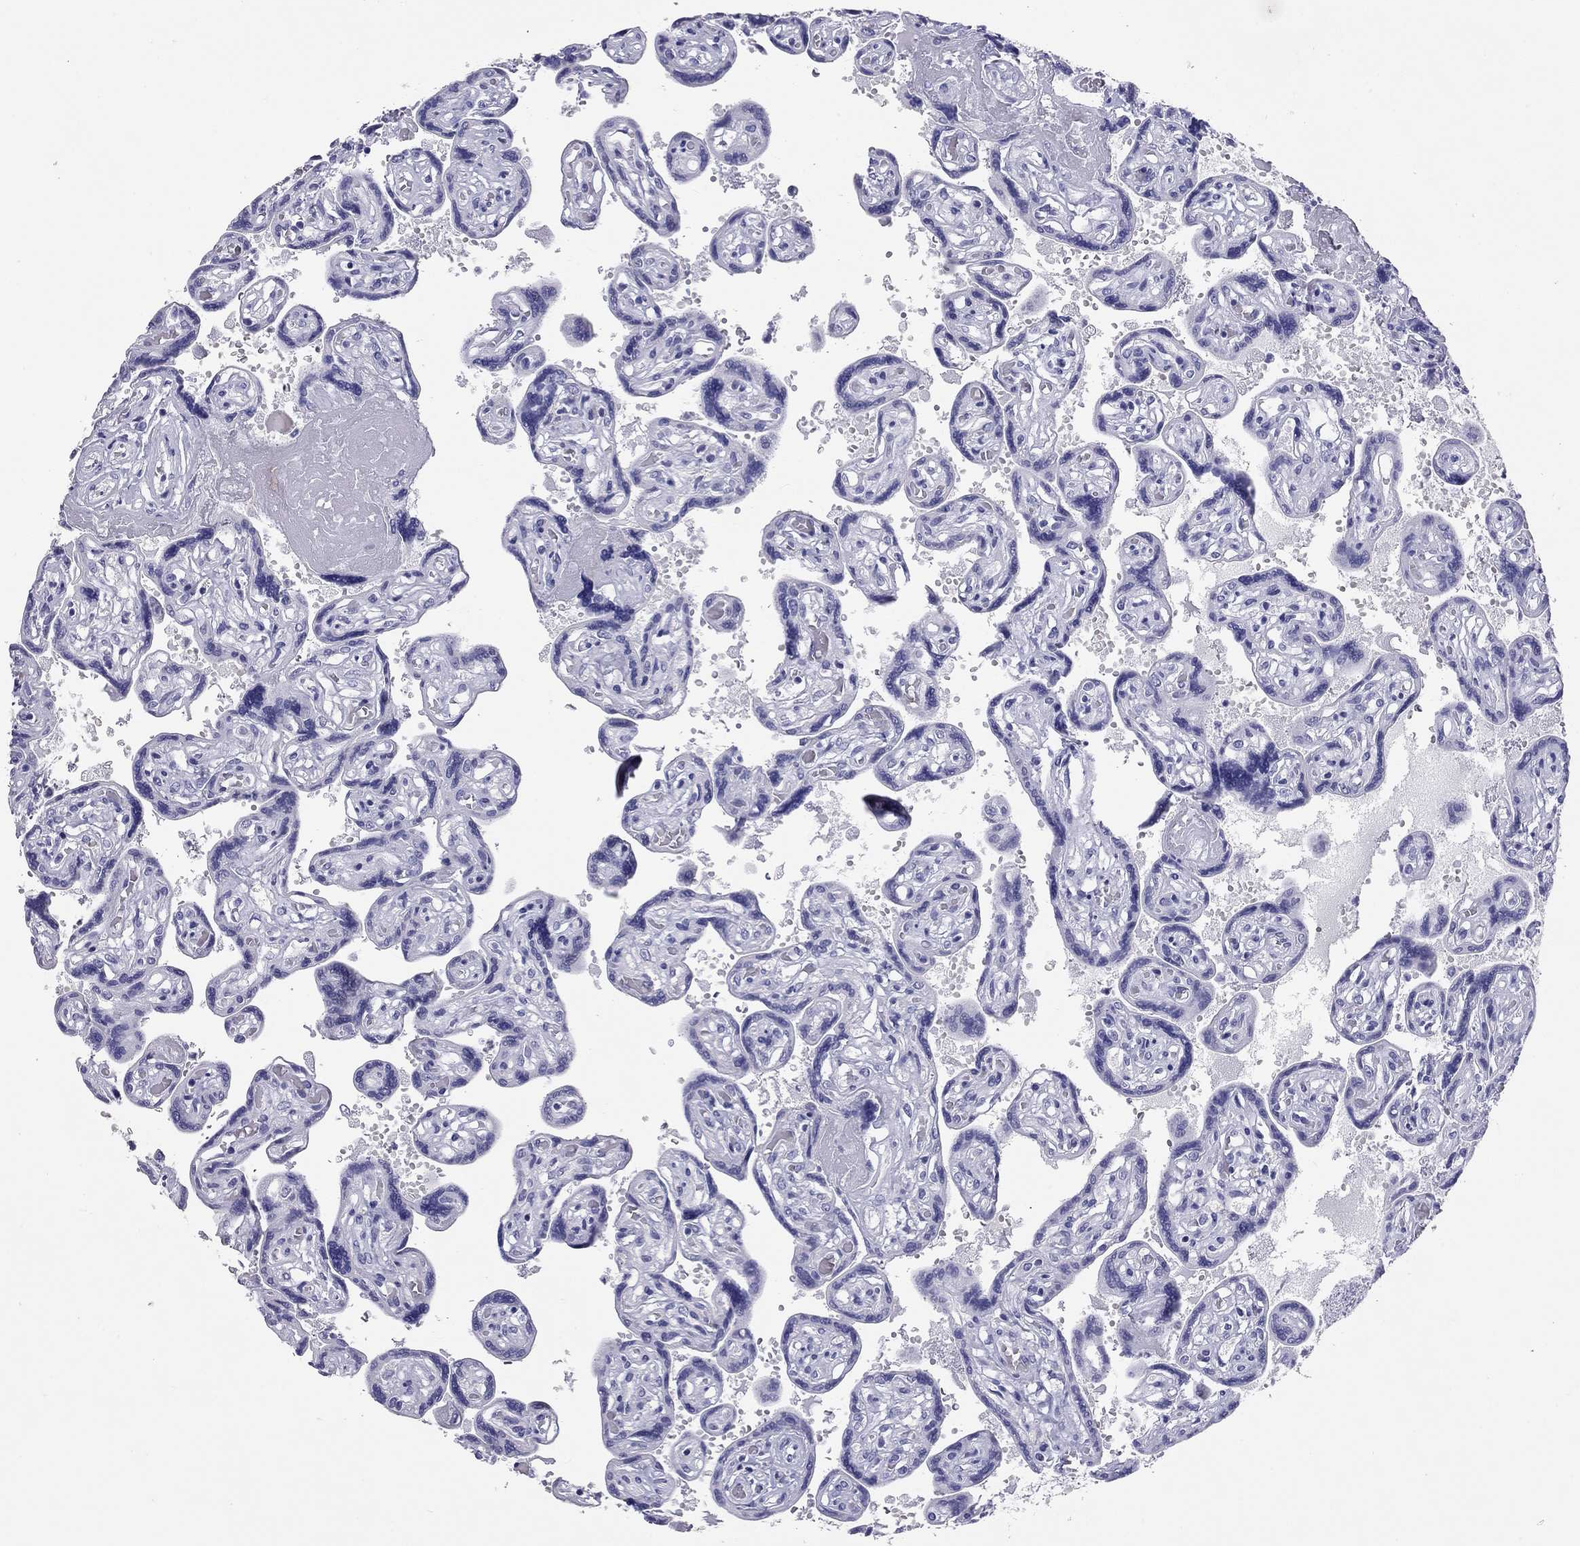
{"staining": {"intensity": "negative", "quantity": "none", "location": "none"}, "tissue": "placenta", "cell_type": "Decidual cells", "image_type": "normal", "snomed": [{"axis": "morphology", "description": "Normal tissue, NOS"}, {"axis": "topography", "description": "Placenta"}], "caption": "The IHC image has no significant positivity in decidual cells of placenta. (Brightfield microscopy of DAB immunohistochemistry at high magnification).", "gene": "CALHM1", "patient": {"sex": "female", "age": 32}}